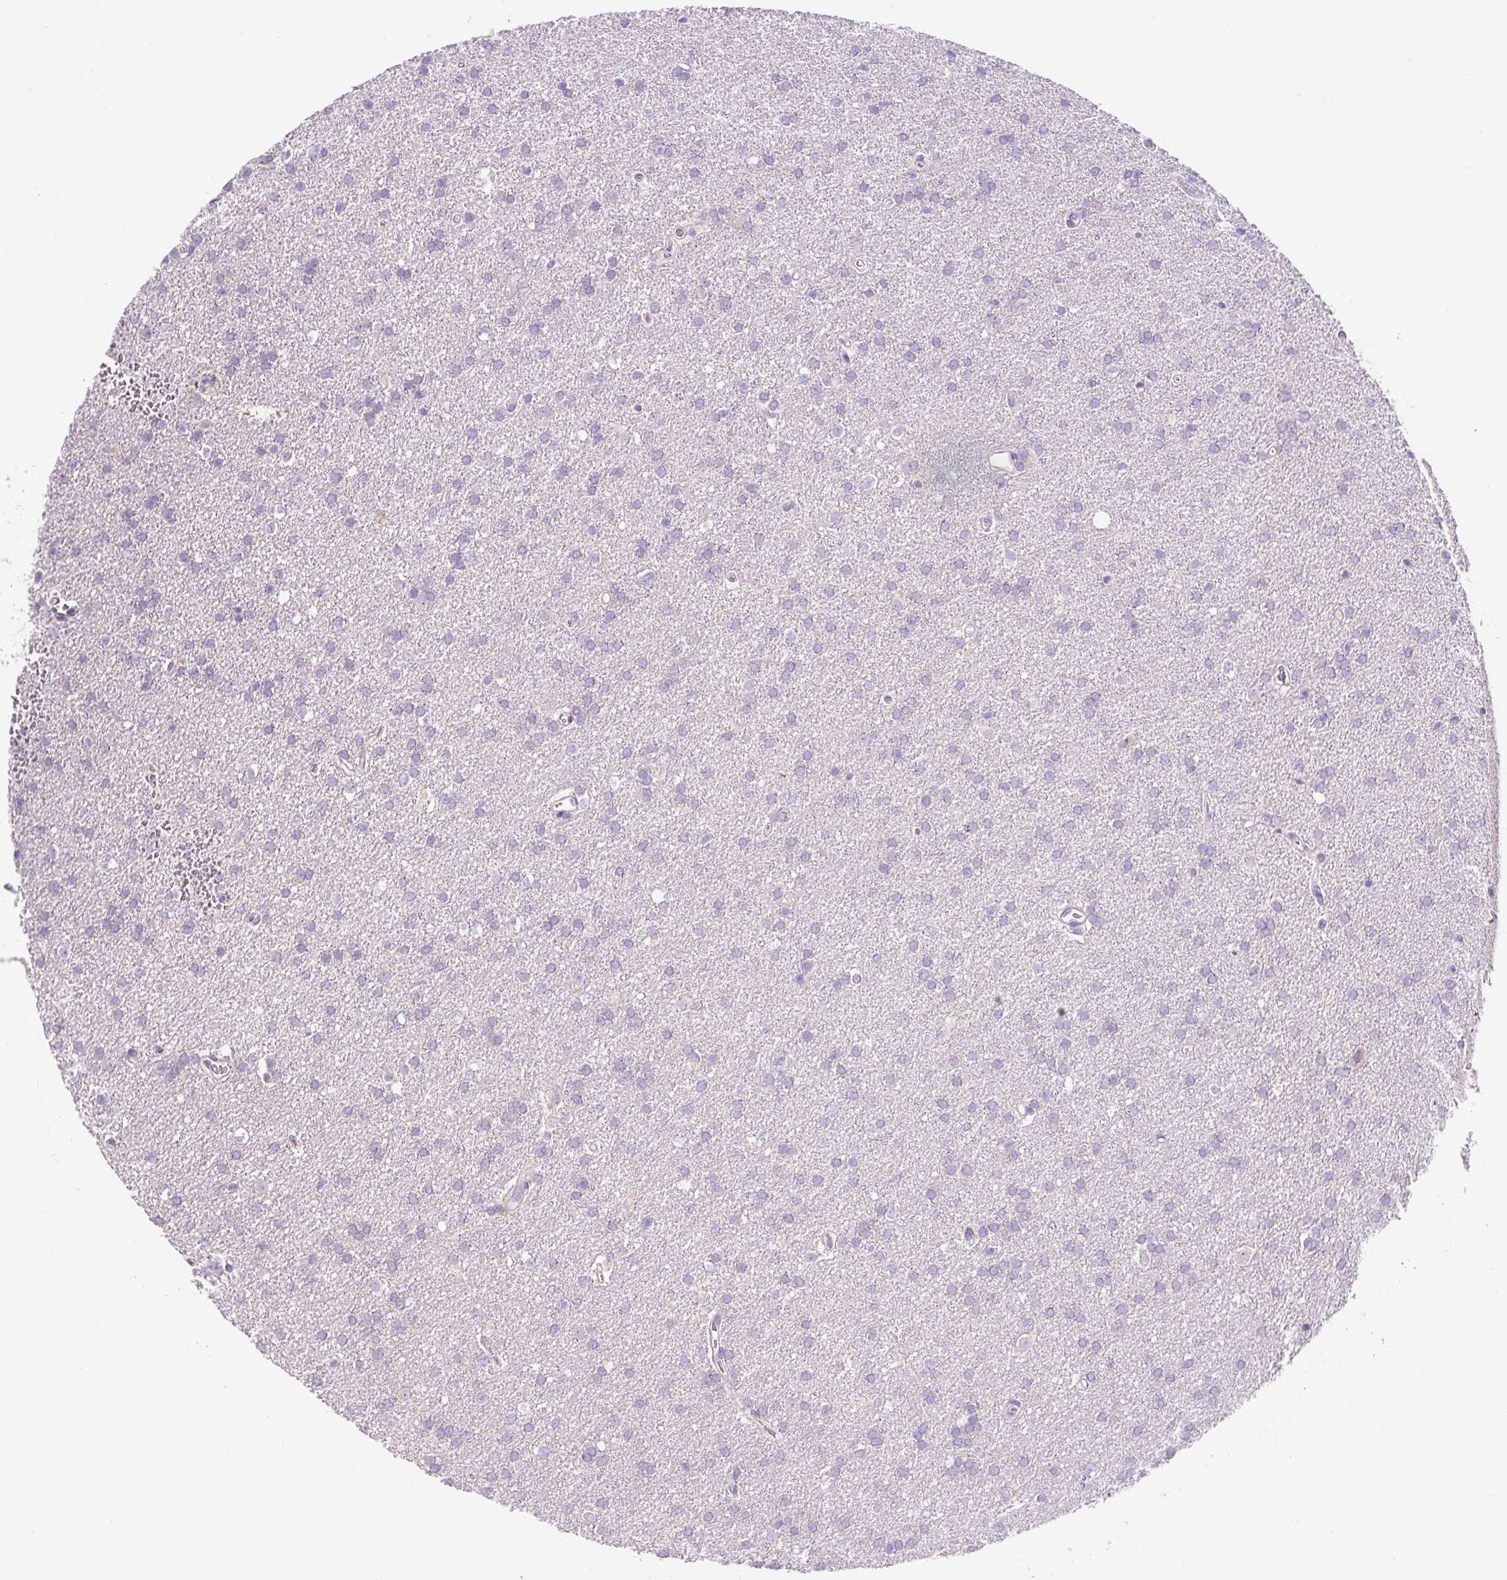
{"staining": {"intensity": "negative", "quantity": "none", "location": "none"}, "tissue": "glioma", "cell_type": "Tumor cells", "image_type": "cancer", "snomed": [{"axis": "morphology", "description": "Glioma, malignant, Low grade"}, {"axis": "topography", "description": "Brain"}], "caption": "High power microscopy histopathology image of an immunohistochemistry (IHC) photomicrograph of malignant glioma (low-grade), revealing no significant staining in tumor cells. Nuclei are stained in blue.", "gene": "YIF1B", "patient": {"sex": "female", "age": 34}}